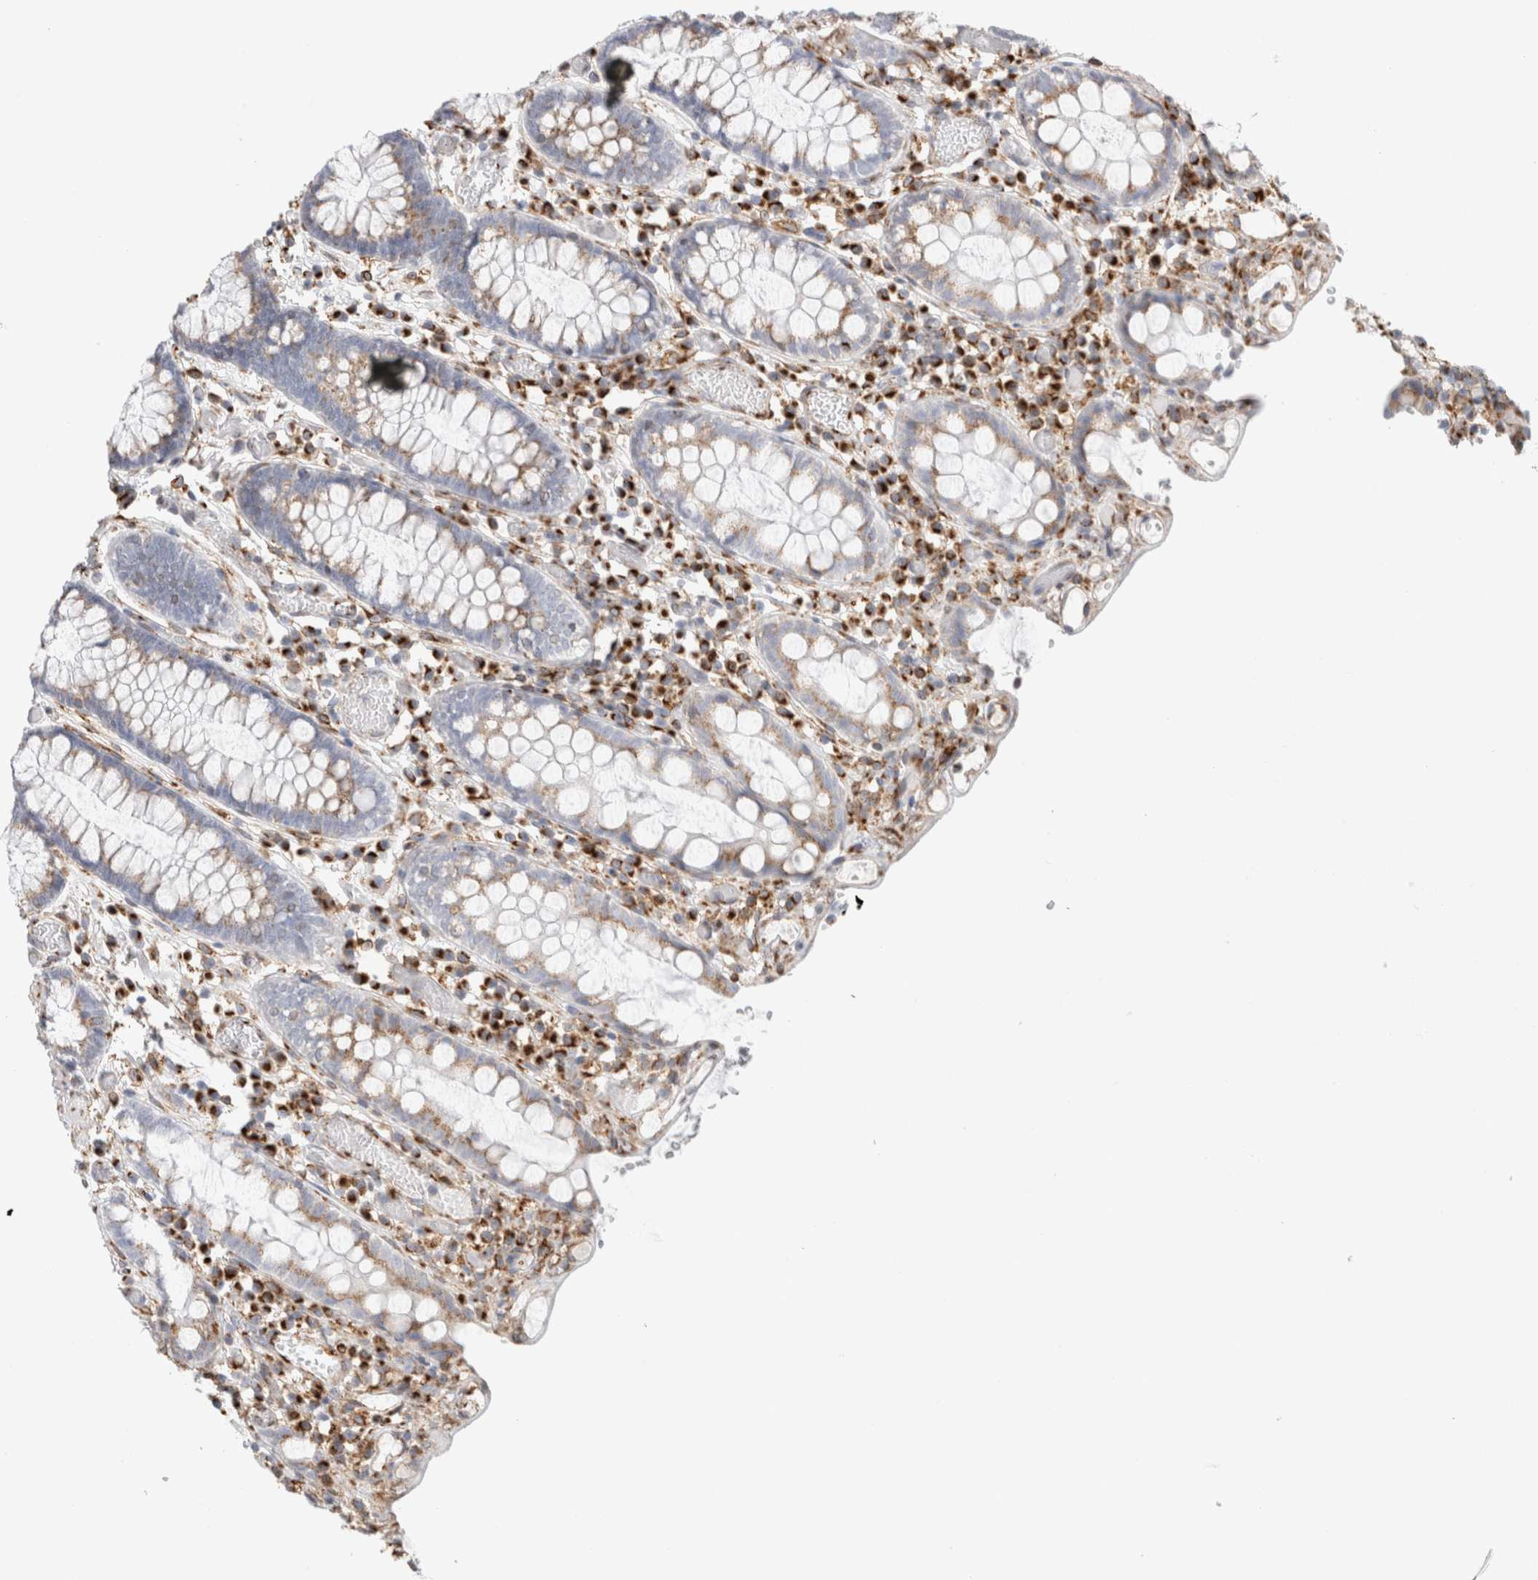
{"staining": {"intensity": "moderate", "quantity": ">75%", "location": "cytoplasmic/membranous"}, "tissue": "colon", "cell_type": "Endothelial cells", "image_type": "normal", "snomed": [{"axis": "morphology", "description": "Normal tissue, NOS"}, {"axis": "topography", "description": "Colon"}], "caption": "This photomicrograph shows immunohistochemistry (IHC) staining of benign colon, with medium moderate cytoplasmic/membranous staining in approximately >75% of endothelial cells.", "gene": "MCFD2", "patient": {"sex": "male", "age": 14}}